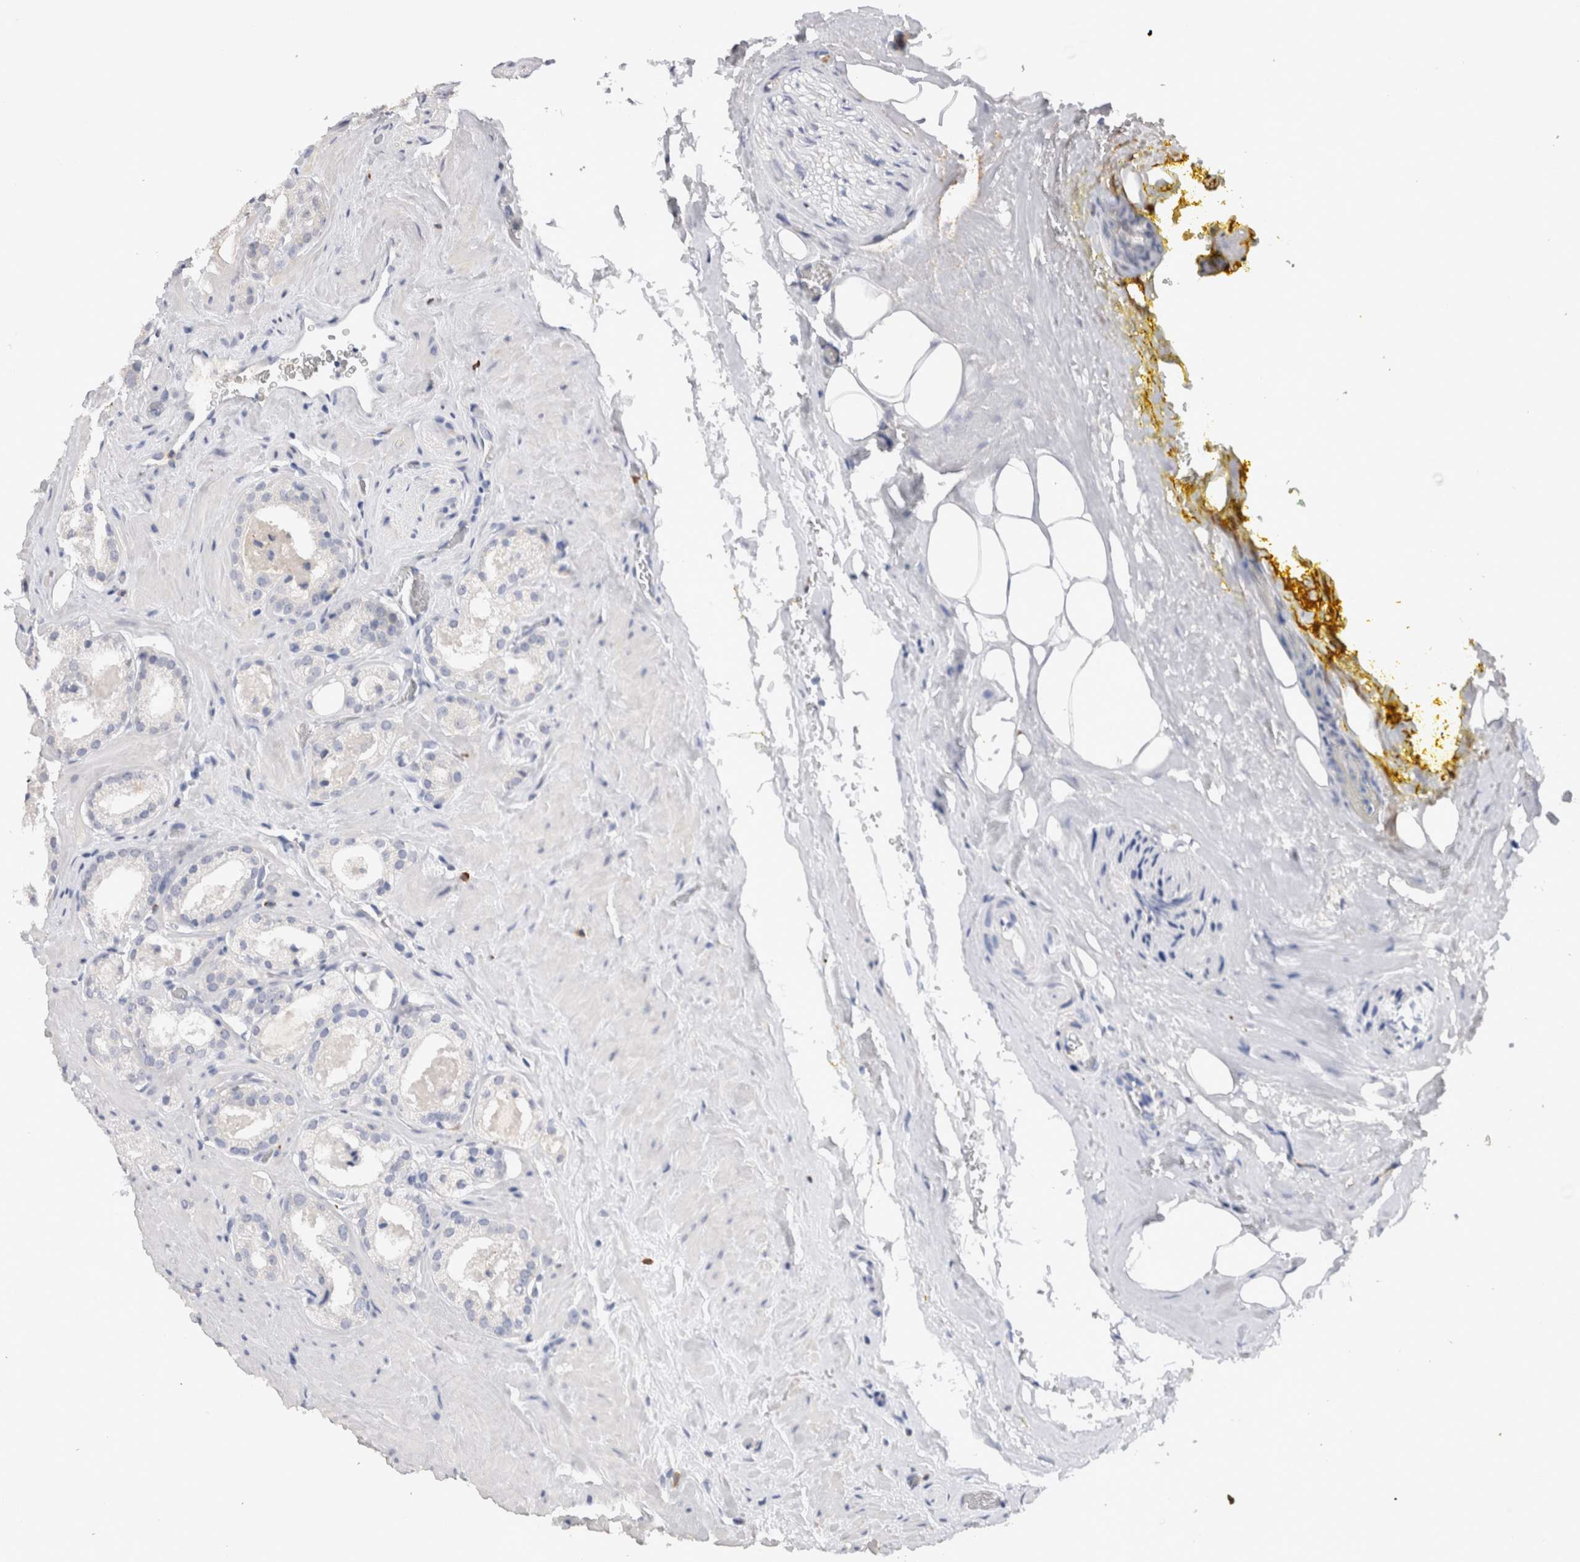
{"staining": {"intensity": "negative", "quantity": "none", "location": "none"}, "tissue": "prostate cancer", "cell_type": "Tumor cells", "image_type": "cancer", "snomed": [{"axis": "morphology", "description": "Adenocarcinoma, High grade"}, {"axis": "topography", "description": "Prostate"}], "caption": "This is a micrograph of immunohistochemistry (IHC) staining of high-grade adenocarcinoma (prostate), which shows no expression in tumor cells. Brightfield microscopy of IHC stained with DAB (3,3'-diaminobenzidine) (brown) and hematoxylin (blue), captured at high magnification.", "gene": "VSIG4", "patient": {"sex": "male", "age": 64}}